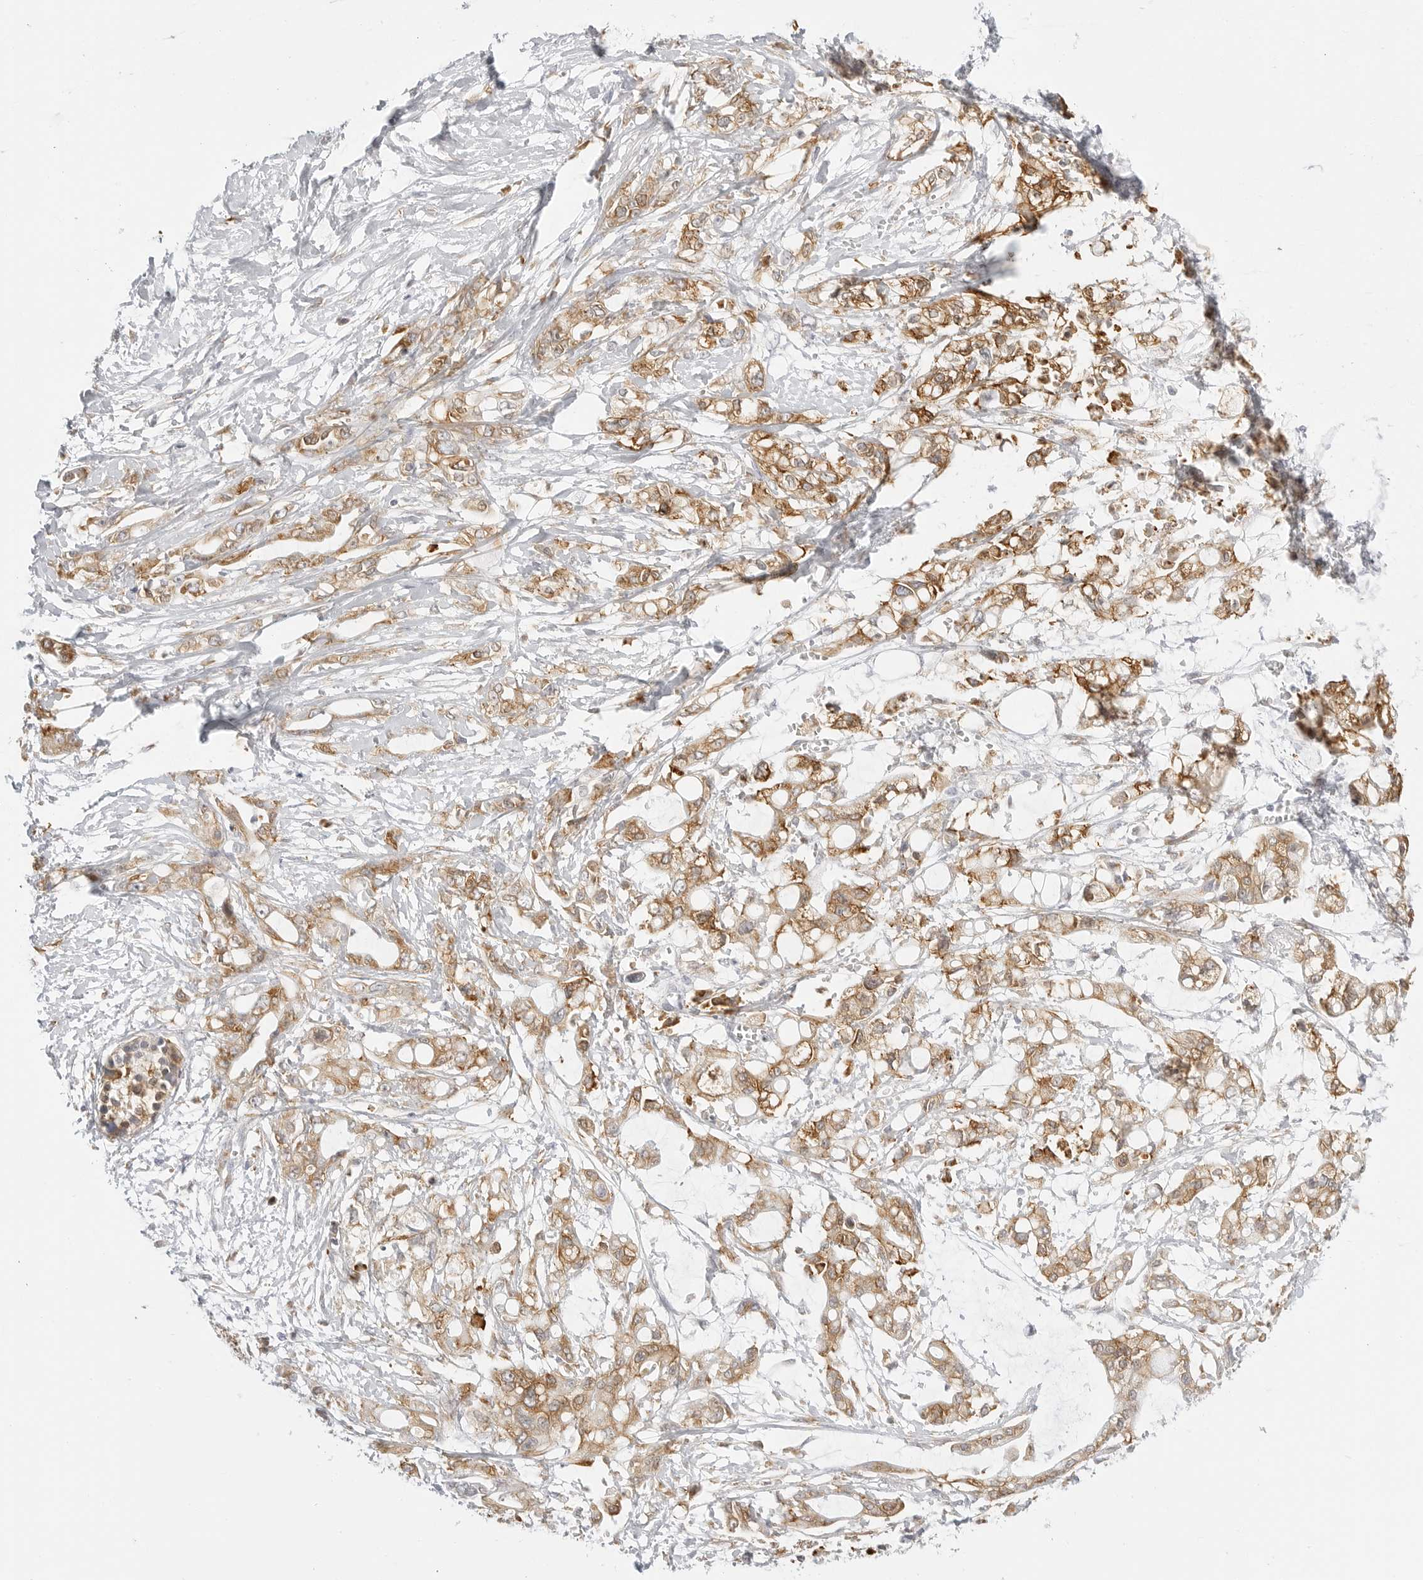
{"staining": {"intensity": "moderate", "quantity": ">75%", "location": "cytoplasmic/membranous"}, "tissue": "pancreatic cancer", "cell_type": "Tumor cells", "image_type": "cancer", "snomed": [{"axis": "morphology", "description": "Adenocarcinoma, NOS"}, {"axis": "topography", "description": "Pancreas"}], "caption": "Human pancreatic cancer (adenocarcinoma) stained for a protein (brown) displays moderate cytoplasmic/membranous positive staining in about >75% of tumor cells.", "gene": "THEM4", "patient": {"sex": "male", "age": 68}}